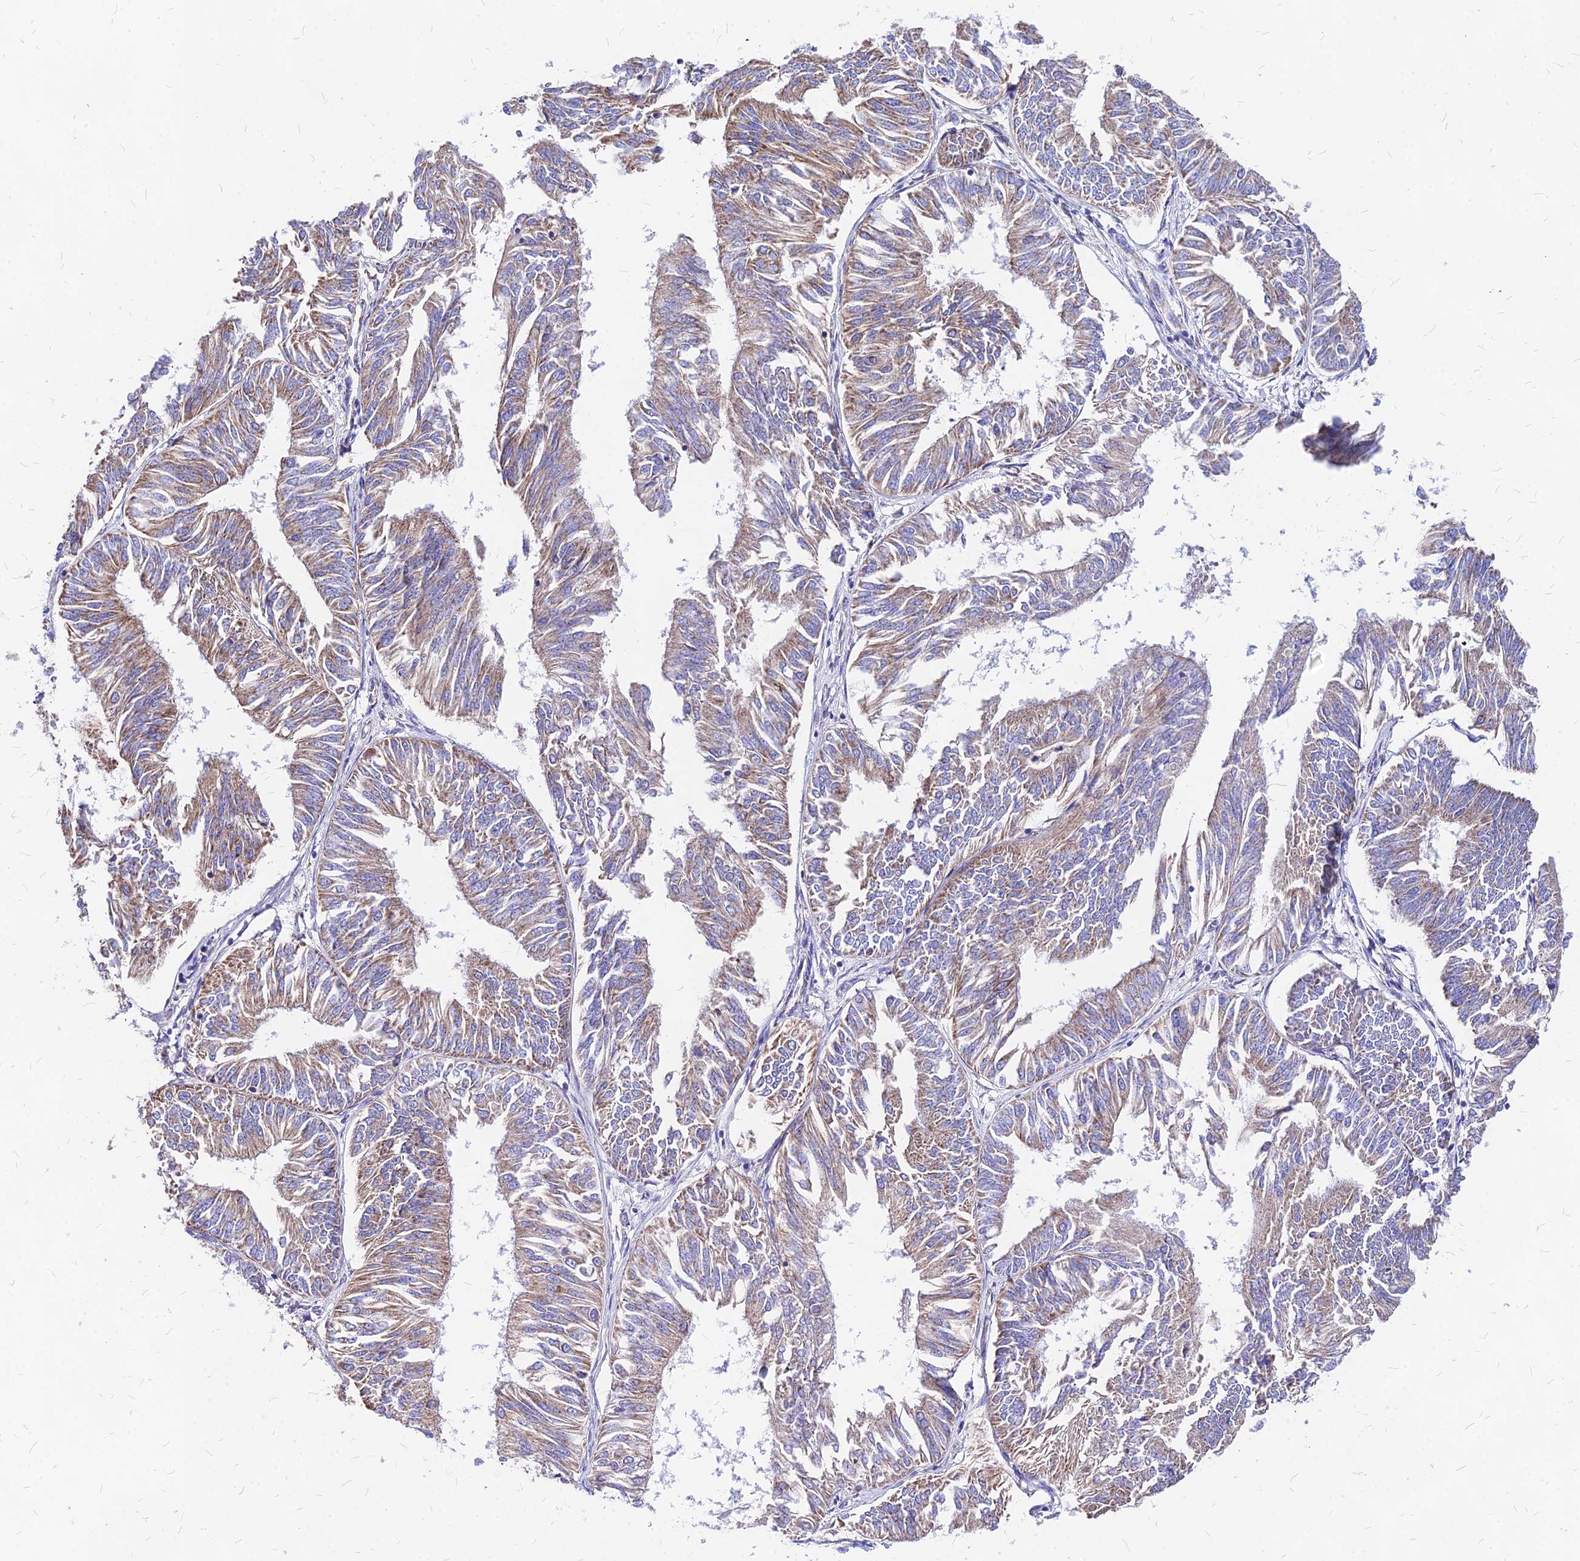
{"staining": {"intensity": "weak", "quantity": ">75%", "location": "cytoplasmic/membranous"}, "tissue": "endometrial cancer", "cell_type": "Tumor cells", "image_type": "cancer", "snomed": [{"axis": "morphology", "description": "Adenocarcinoma, NOS"}, {"axis": "topography", "description": "Endometrium"}], "caption": "Weak cytoplasmic/membranous protein staining is seen in approximately >75% of tumor cells in endometrial adenocarcinoma.", "gene": "MRPL3", "patient": {"sex": "female", "age": 58}}